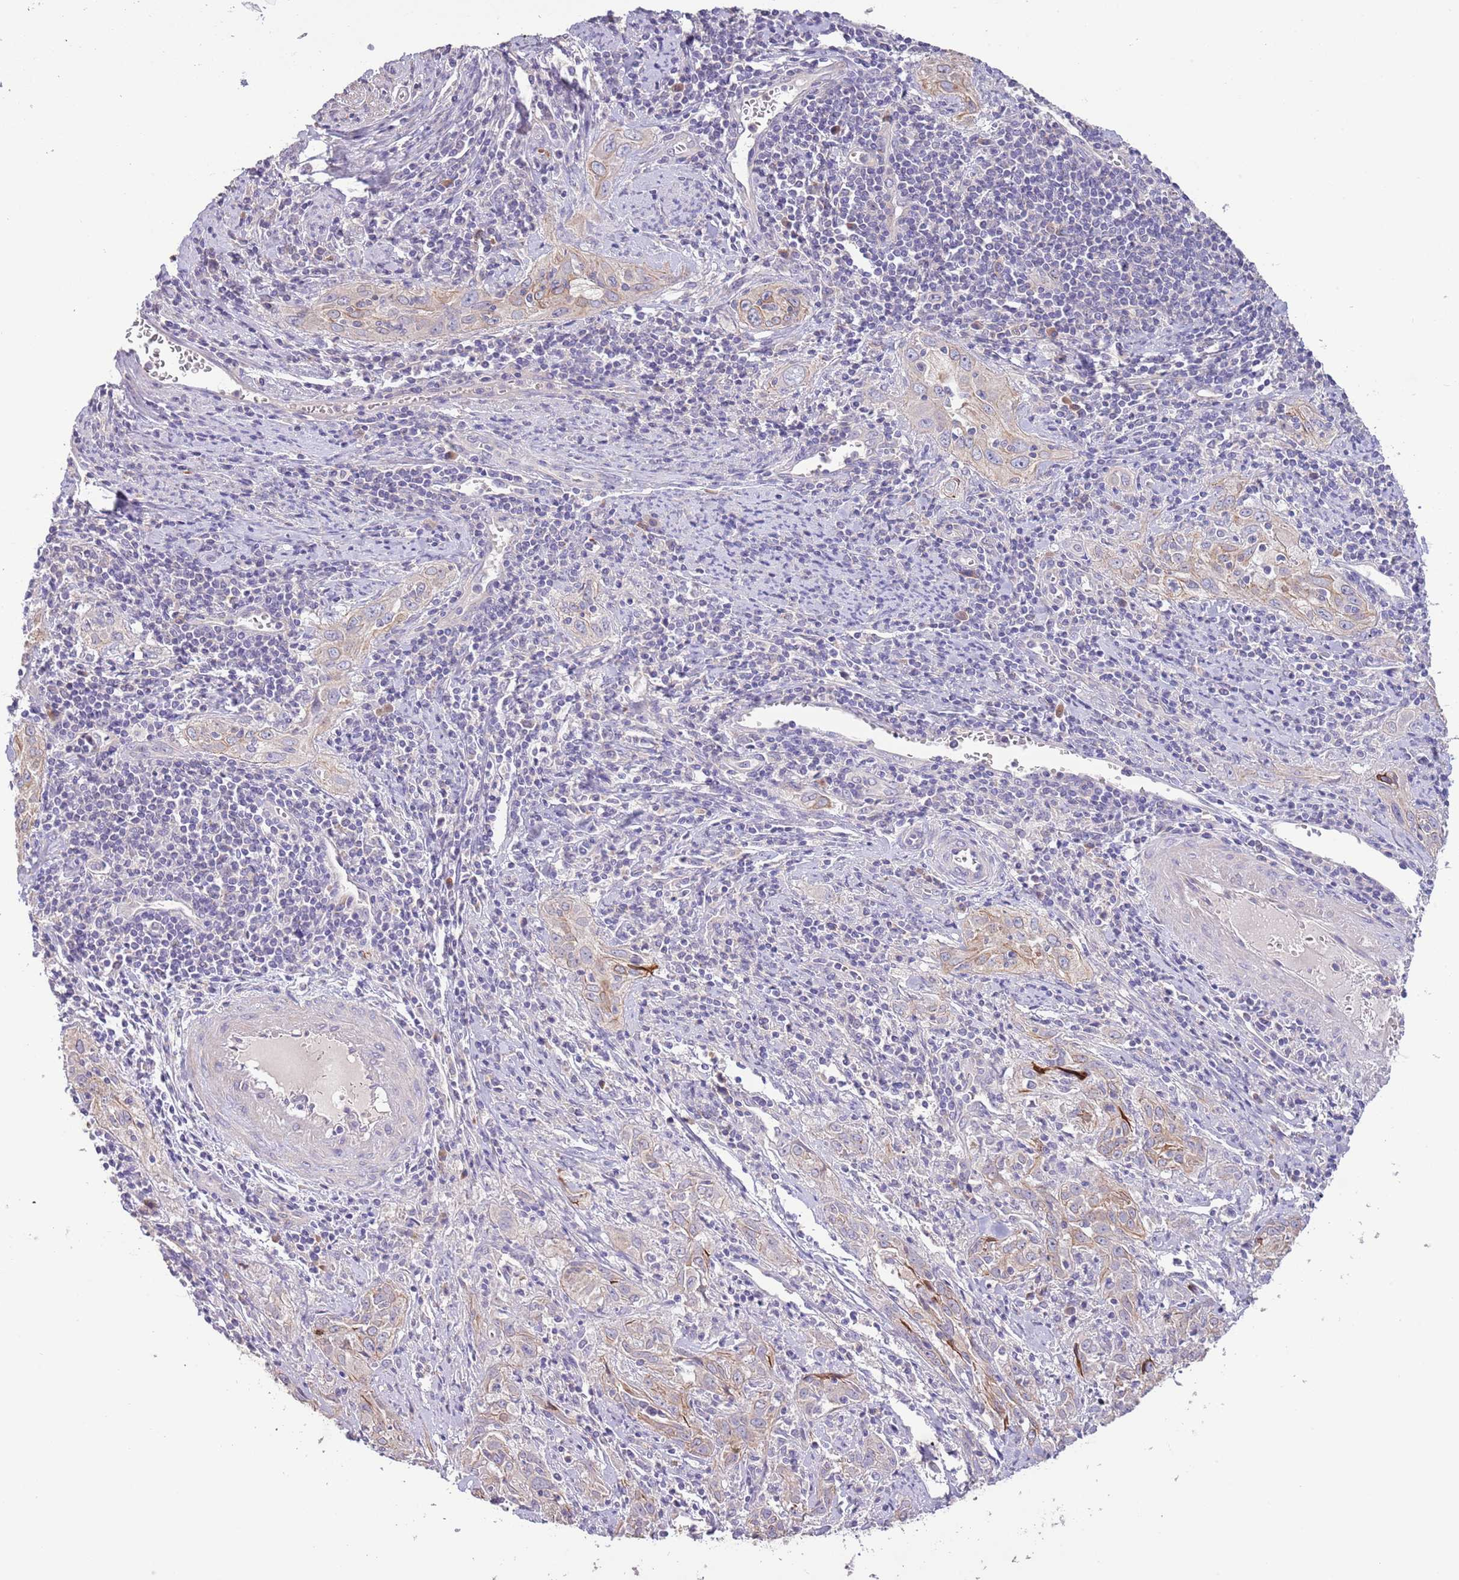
{"staining": {"intensity": "moderate", "quantity": "25%-75%", "location": "cytoplasmic/membranous"}, "tissue": "cervical cancer", "cell_type": "Tumor cells", "image_type": "cancer", "snomed": [{"axis": "morphology", "description": "Squamous cell carcinoma, NOS"}, {"axis": "topography", "description": "Cervix"}], "caption": "Tumor cells display medium levels of moderate cytoplasmic/membranous expression in approximately 25%-75% of cells in human cervical squamous cell carcinoma. (Stains: DAB in brown, nuclei in blue, Microscopy: brightfield microscopy at high magnification).", "gene": "ZNF658", "patient": {"sex": "female", "age": 57}}